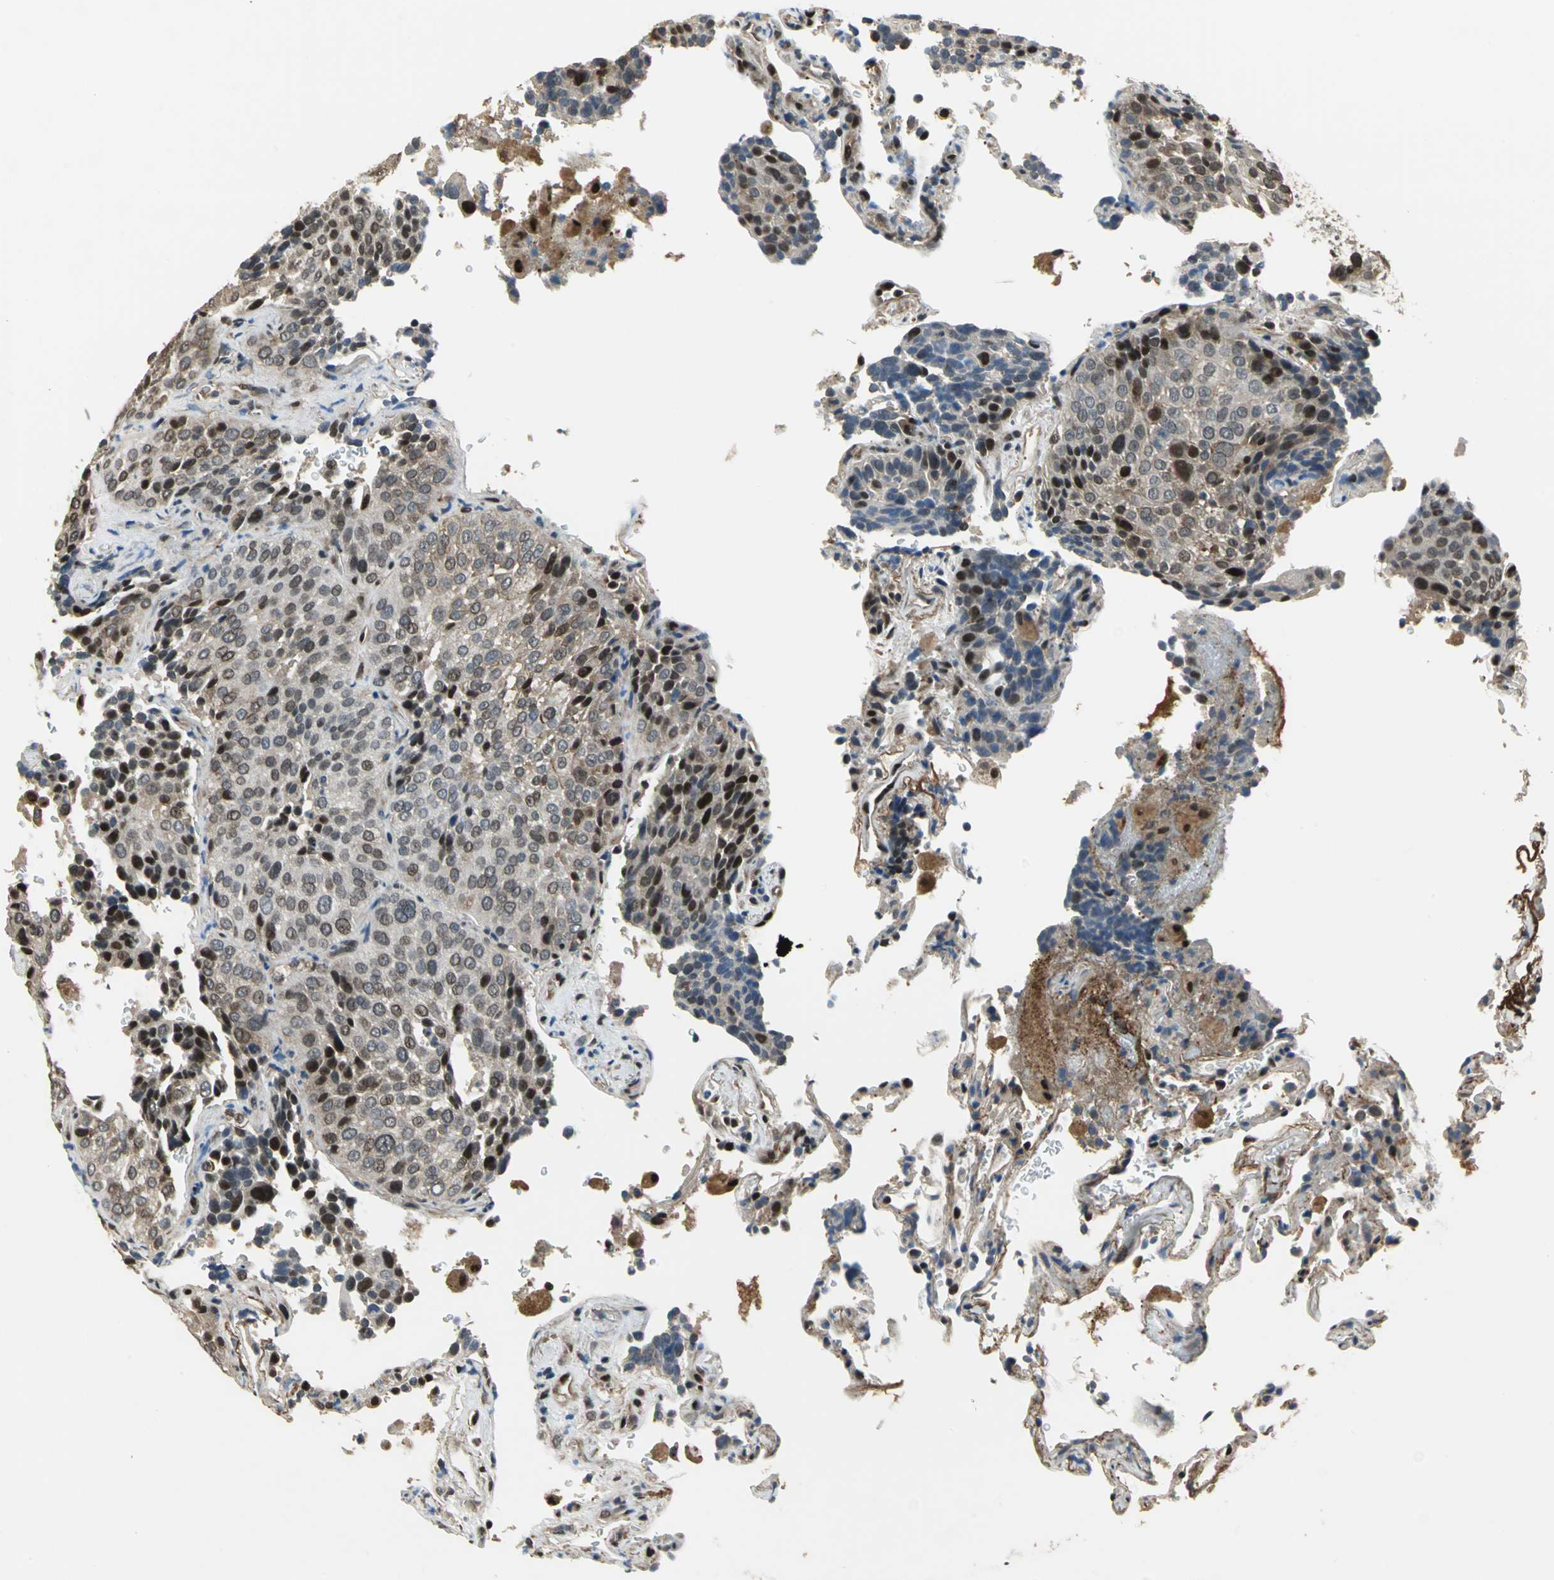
{"staining": {"intensity": "moderate", "quantity": "25%-75%", "location": "nuclear"}, "tissue": "lung cancer", "cell_type": "Tumor cells", "image_type": "cancer", "snomed": [{"axis": "morphology", "description": "Squamous cell carcinoma, NOS"}, {"axis": "topography", "description": "Lung"}], "caption": "IHC image of human squamous cell carcinoma (lung) stained for a protein (brown), which reveals medium levels of moderate nuclear positivity in about 25%-75% of tumor cells.", "gene": "MIS18BP1", "patient": {"sex": "male", "age": 54}}